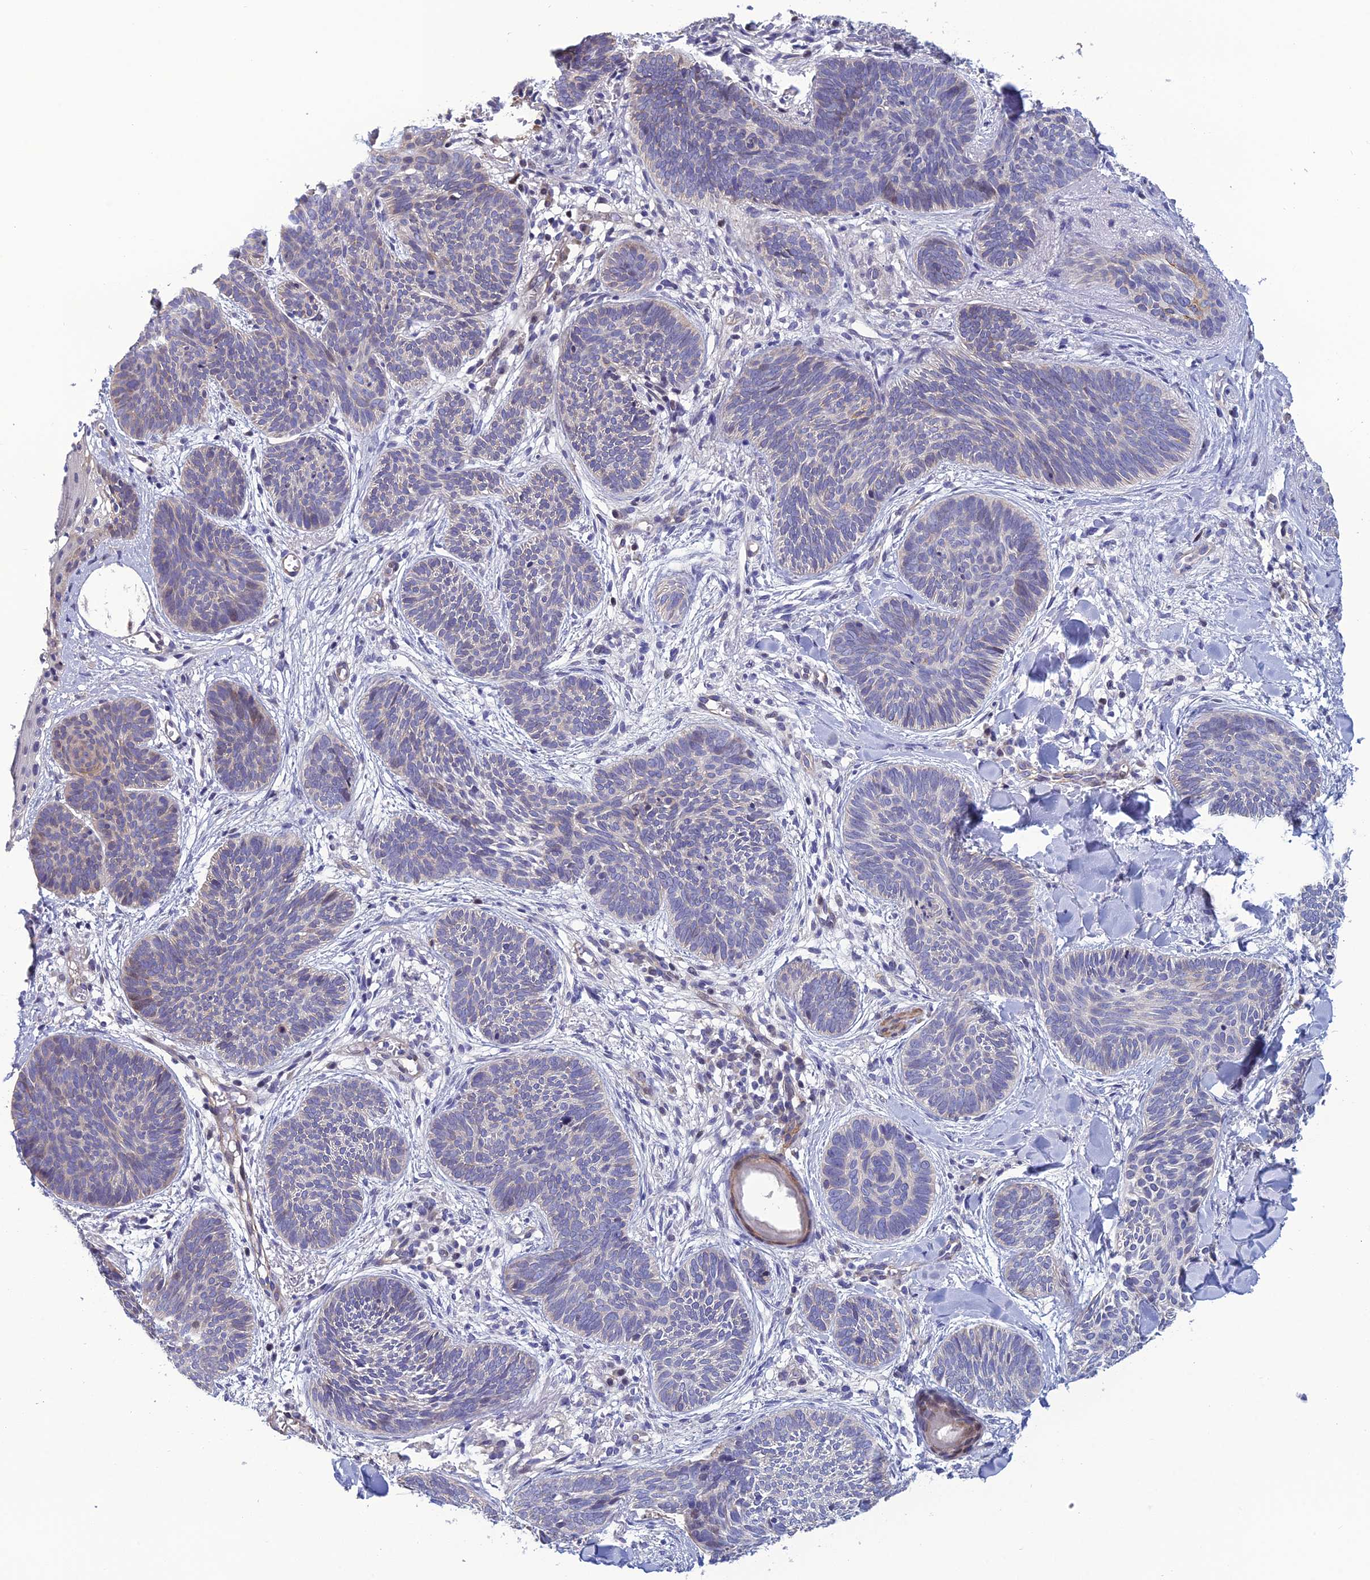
{"staining": {"intensity": "negative", "quantity": "none", "location": "none"}, "tissue": "skin cancer", "cell_type": "Tumor cells", "image_type": "cancer", "snomed": [{"axis": "morphology", "description": "Basal cell carcinoma"}, {"axis": "topography", "description": "Skin"}], "caption": "Tumor cells show no significant expression in skin cancer (basal cell carcinoma).", "gene": "LZTS2", "patient": {"sex": "female", "age": 81}}